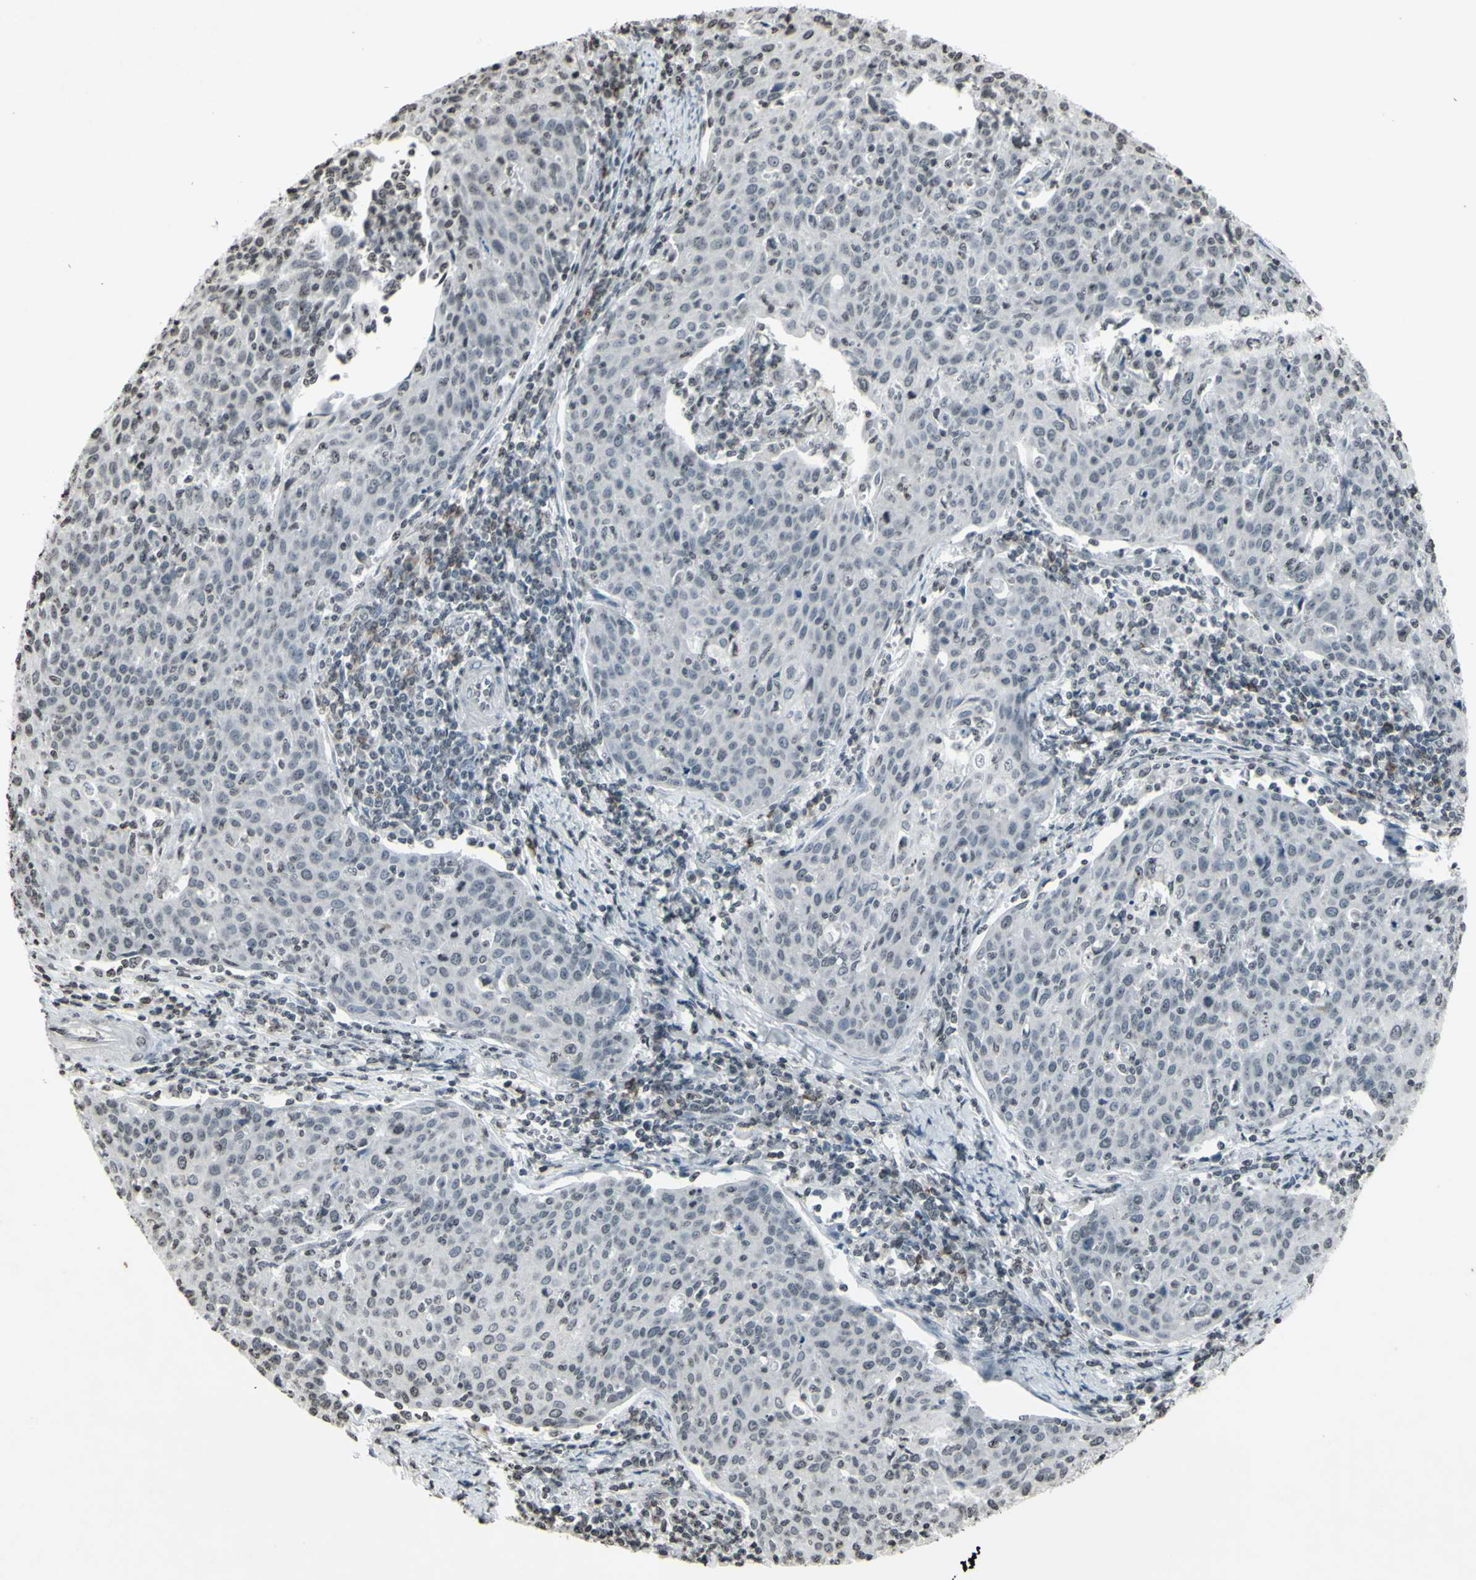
{"staining": {"intensity": "negative", "quantity": "none", "location": "none"}, "tissue": "cervical cancer", "cell_type": "Tumor cells", "image_type": "cancer", "snomed": [{"axis": "morphology", "description": "Squamous cell carcinoma, NOS"}, {"axis": "topography", "description": "Cervix"}], "caption": "A photomicrograph of squamous cell carcinoma (cervical) stained for a protein exhibits no brown staining in tumor cells.", "gene": "CD79B", "patient": {"sex": "female", "age": 38}}